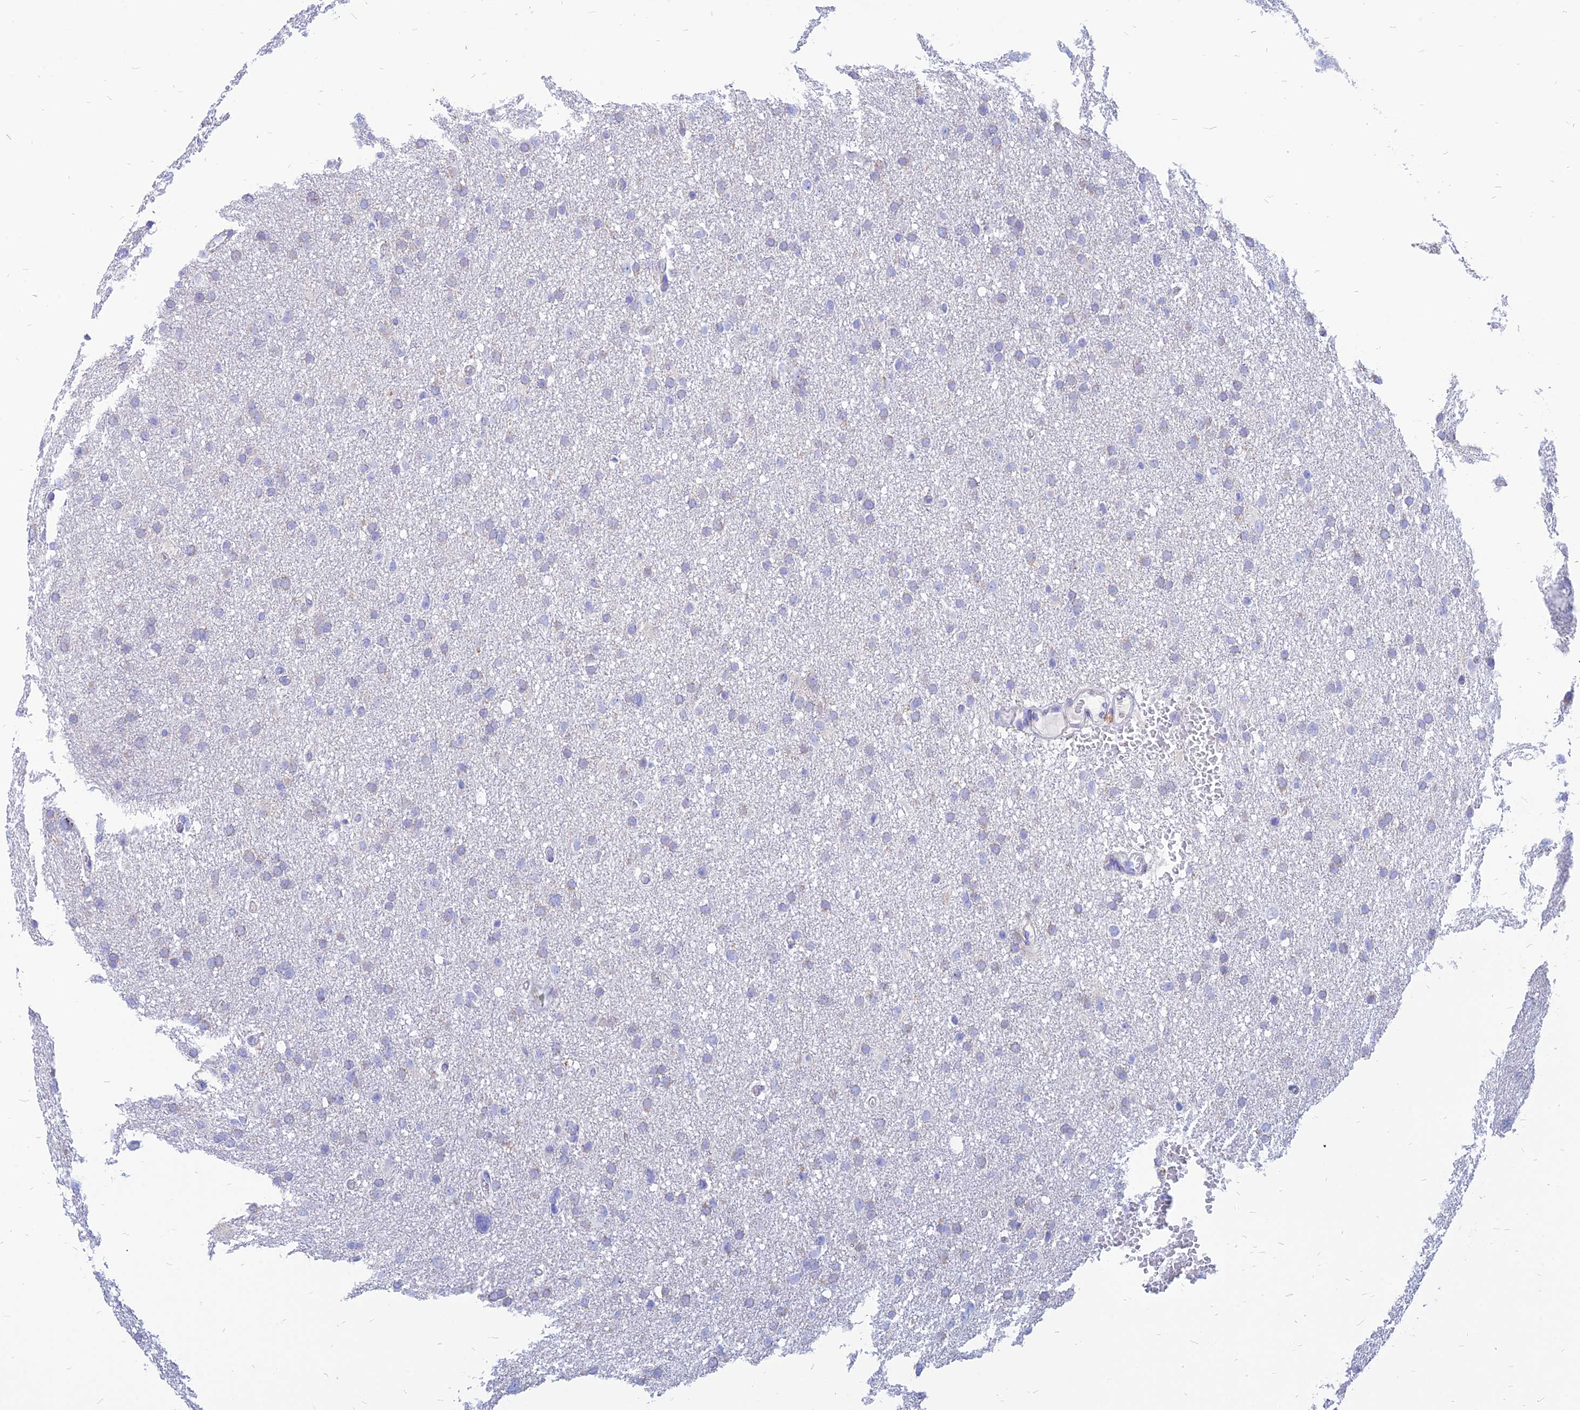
{"staining": {"intensity": "negative", "quantity": "none", "location": "none"}, "tissue": "glioma", "cell_type": "Tumor cells", "image_type": "cancer", "snomed": [{"axis": "morphology", "description": "Glioma, malignant, High grade"}, {"axis": "topography", "description": "Cerebral cortex"}], "caption": "The immunohistochemistry micrograph has no significant staining in tumor cells of glioma tissue. (Stains: DAB IHC with hematoxylin counter stain, Microscopy: brightfield microscopy at high magnification).", "gene": "PACC1", "patient": {"sex": "female", "age": 36}}